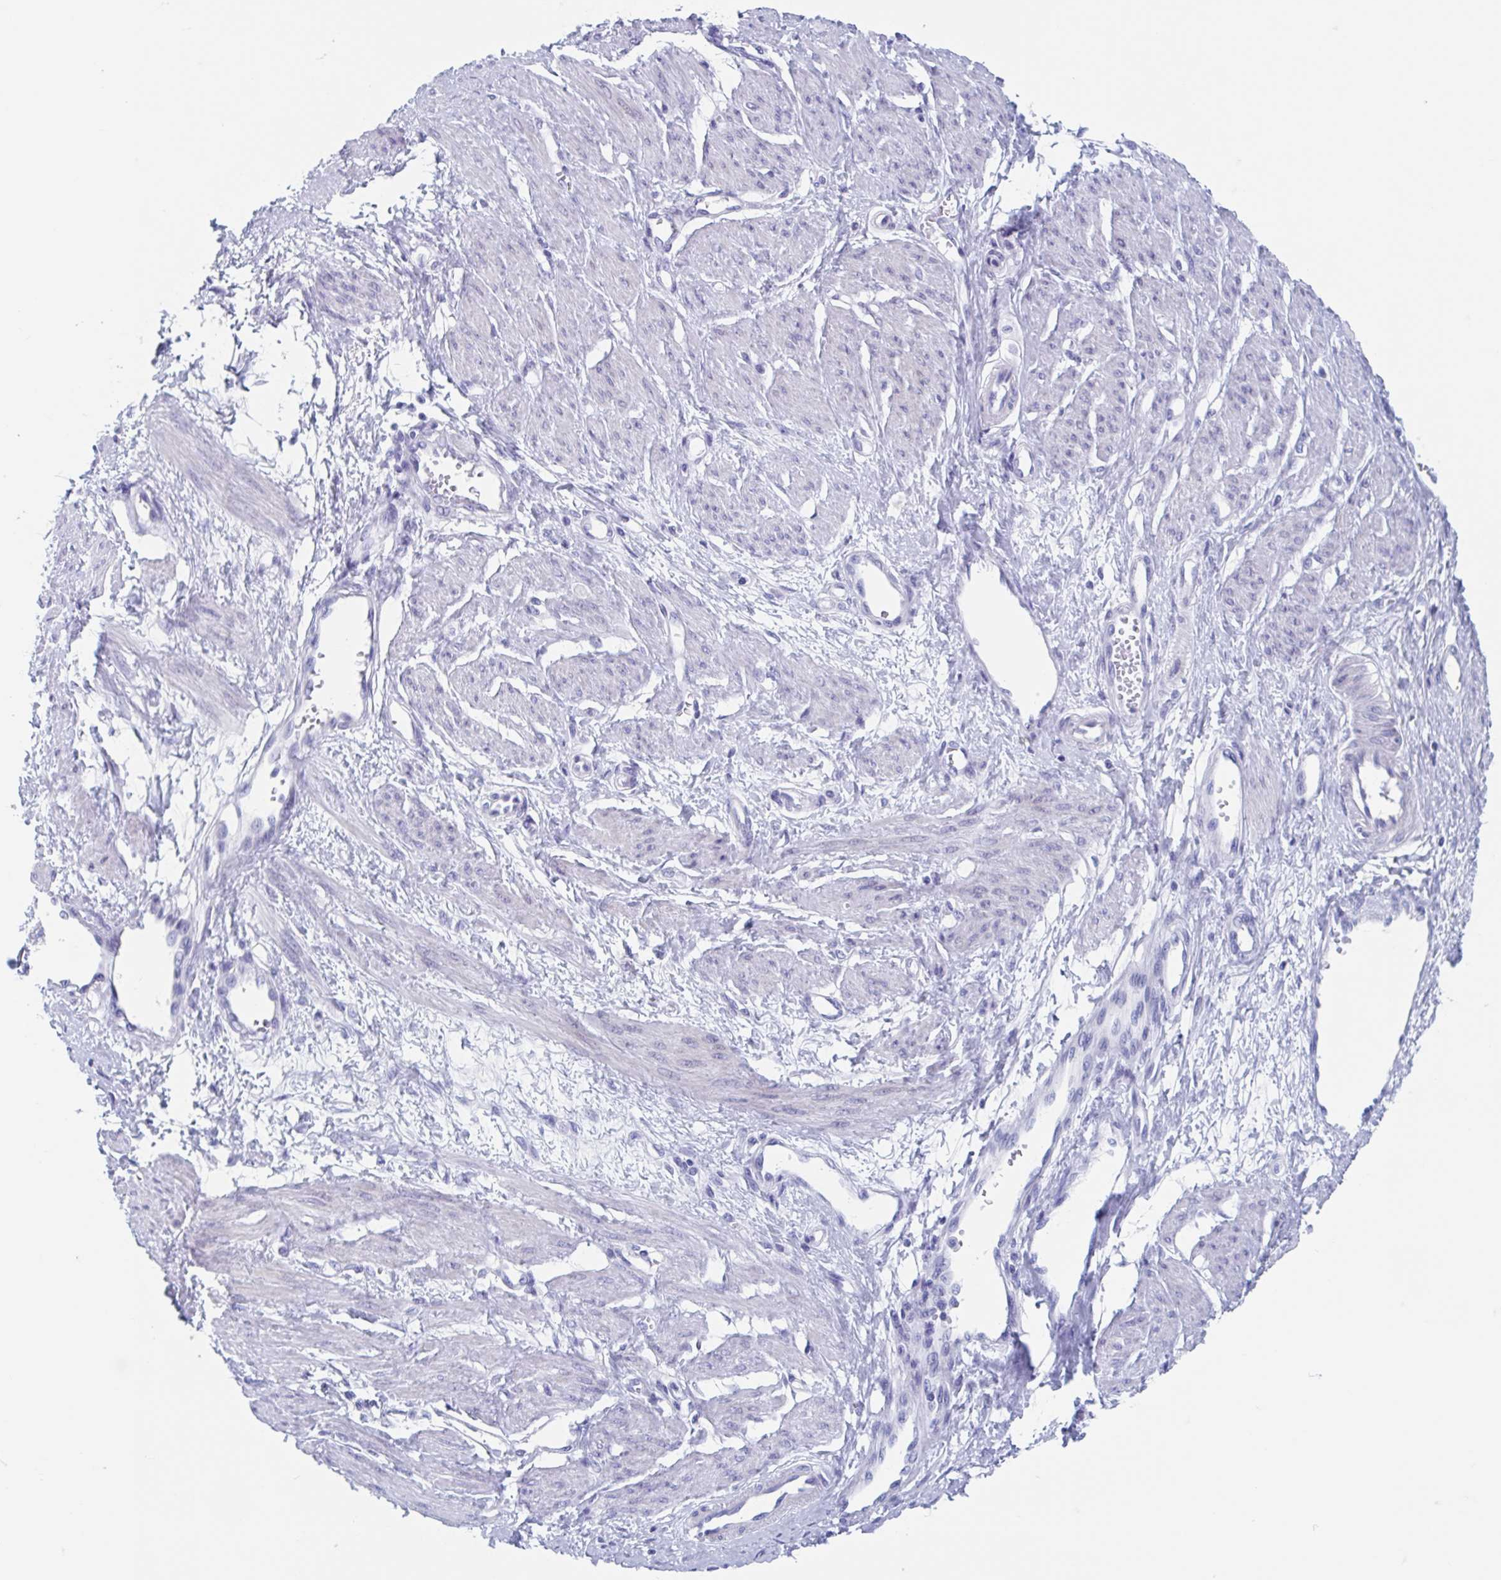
{"staining": {"intensity": "negative", "quantity": "none", "location": "none"}, "tissue": "smooth muscle", "cell_type": "Smooth muscle cells", "image_type": "normal", "snomed": [{"axis": "morphology", "description": "Normal tissue, NOS"}, {"axis": "topography", "description": "Smooth muscle"}, {"axis": "topography", "description": "Uterus"}], "caption": "This micrograph is of normal smooth muscle stained with immunohistochemistry (IHC) to label a protein in brown with the nuclei are counter-stained blue. There is no expression in smooth muscle cells.", "gene": "SHCBP1L", "patient": {"sex": "female", "age": 39}}